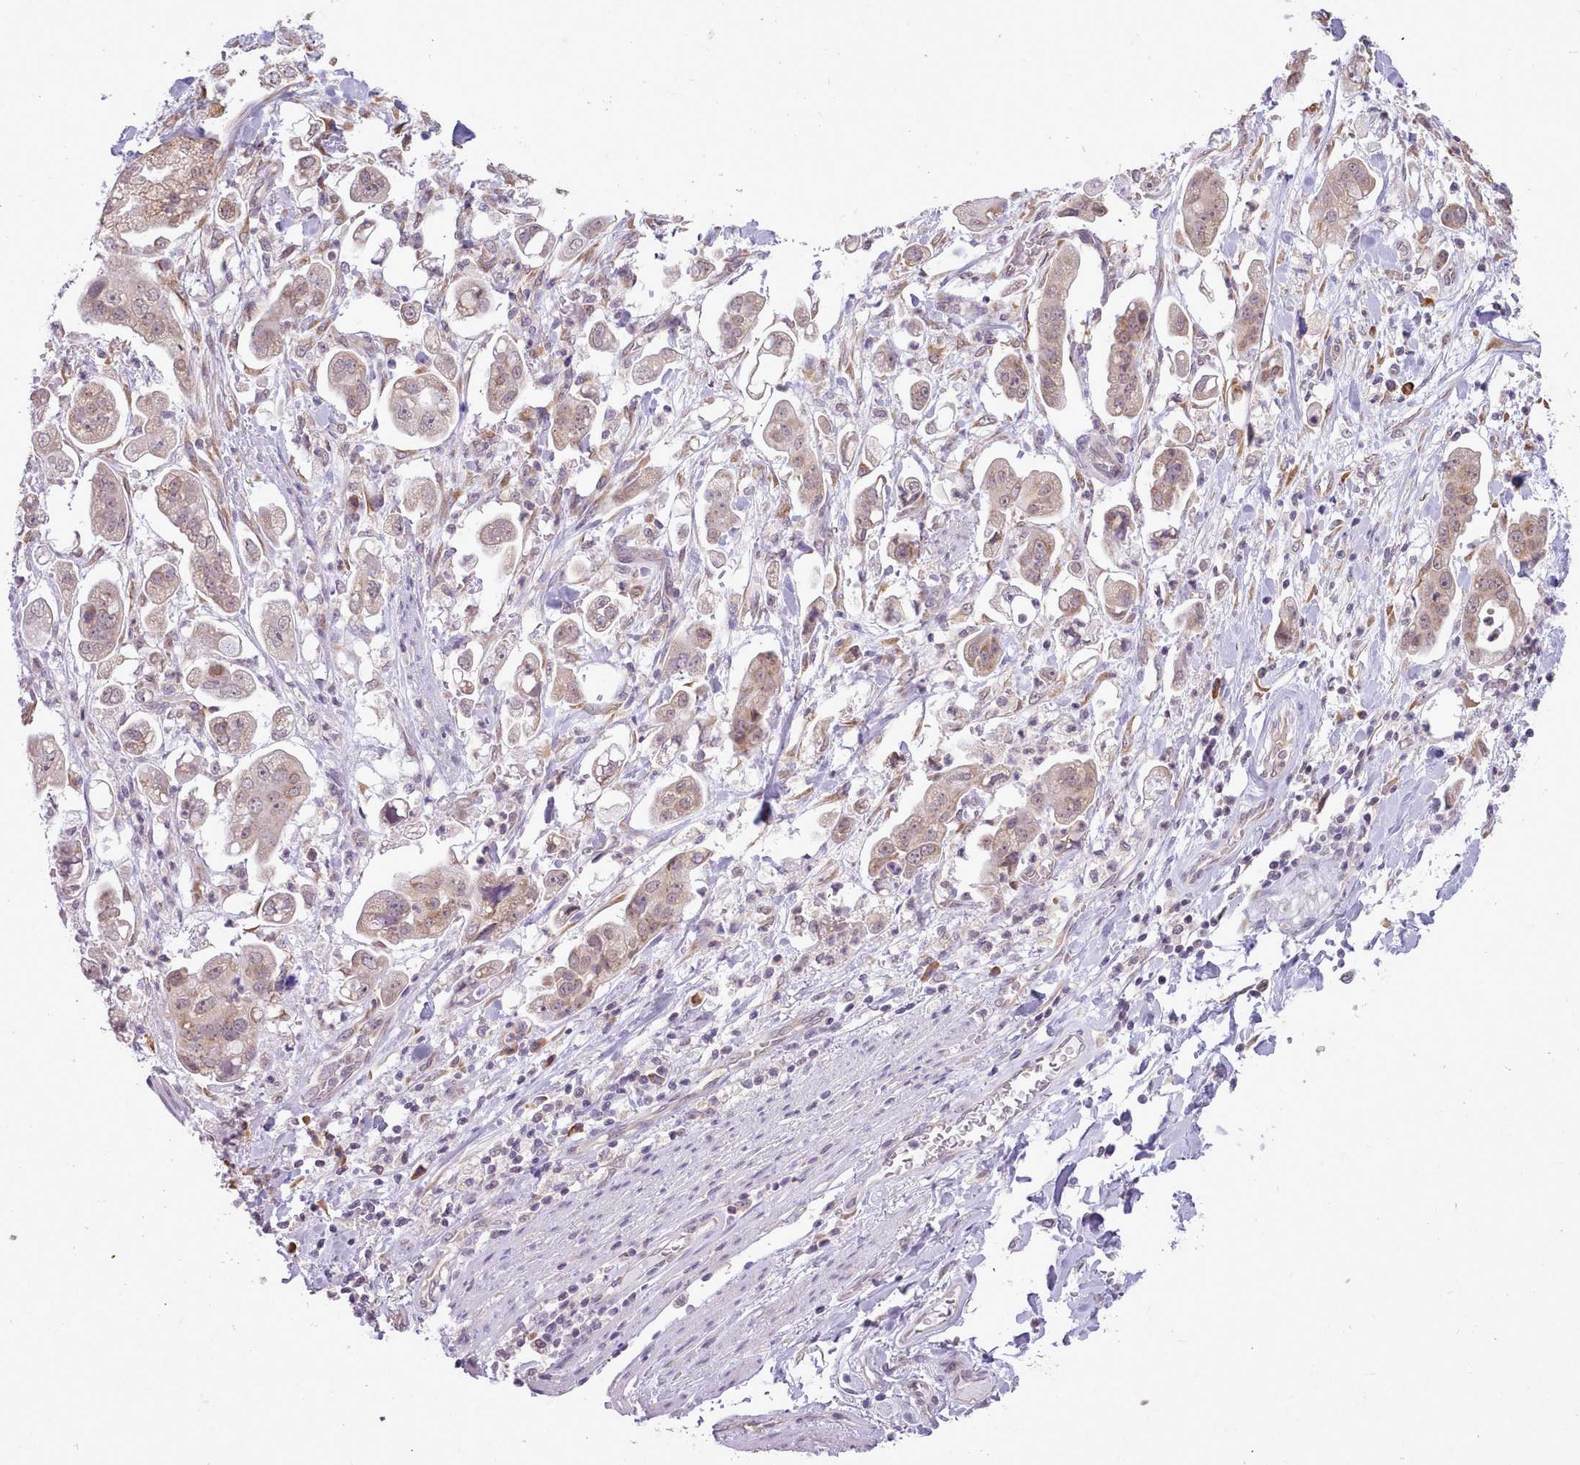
{"staining": {"intensity": "weak", "quantity": ">75%", "location": "cytoplasmic/membranous,nuclear"}, "tissue": "stomach cancer", "cell_type": "Tumor cells", "image_type": "cancer", "snomed": [{"axis": "morphology", "description": "Adenocarcinoma, NOS"}, {"axis": "topography", "description": "Stomach"}], "caption": "Adenocarcinoma (stomach) stained with a protein marker reveals weak staining in tumor cells.", "gene": "SEC61B", "patient": {"sex": "male", "age": 62}}